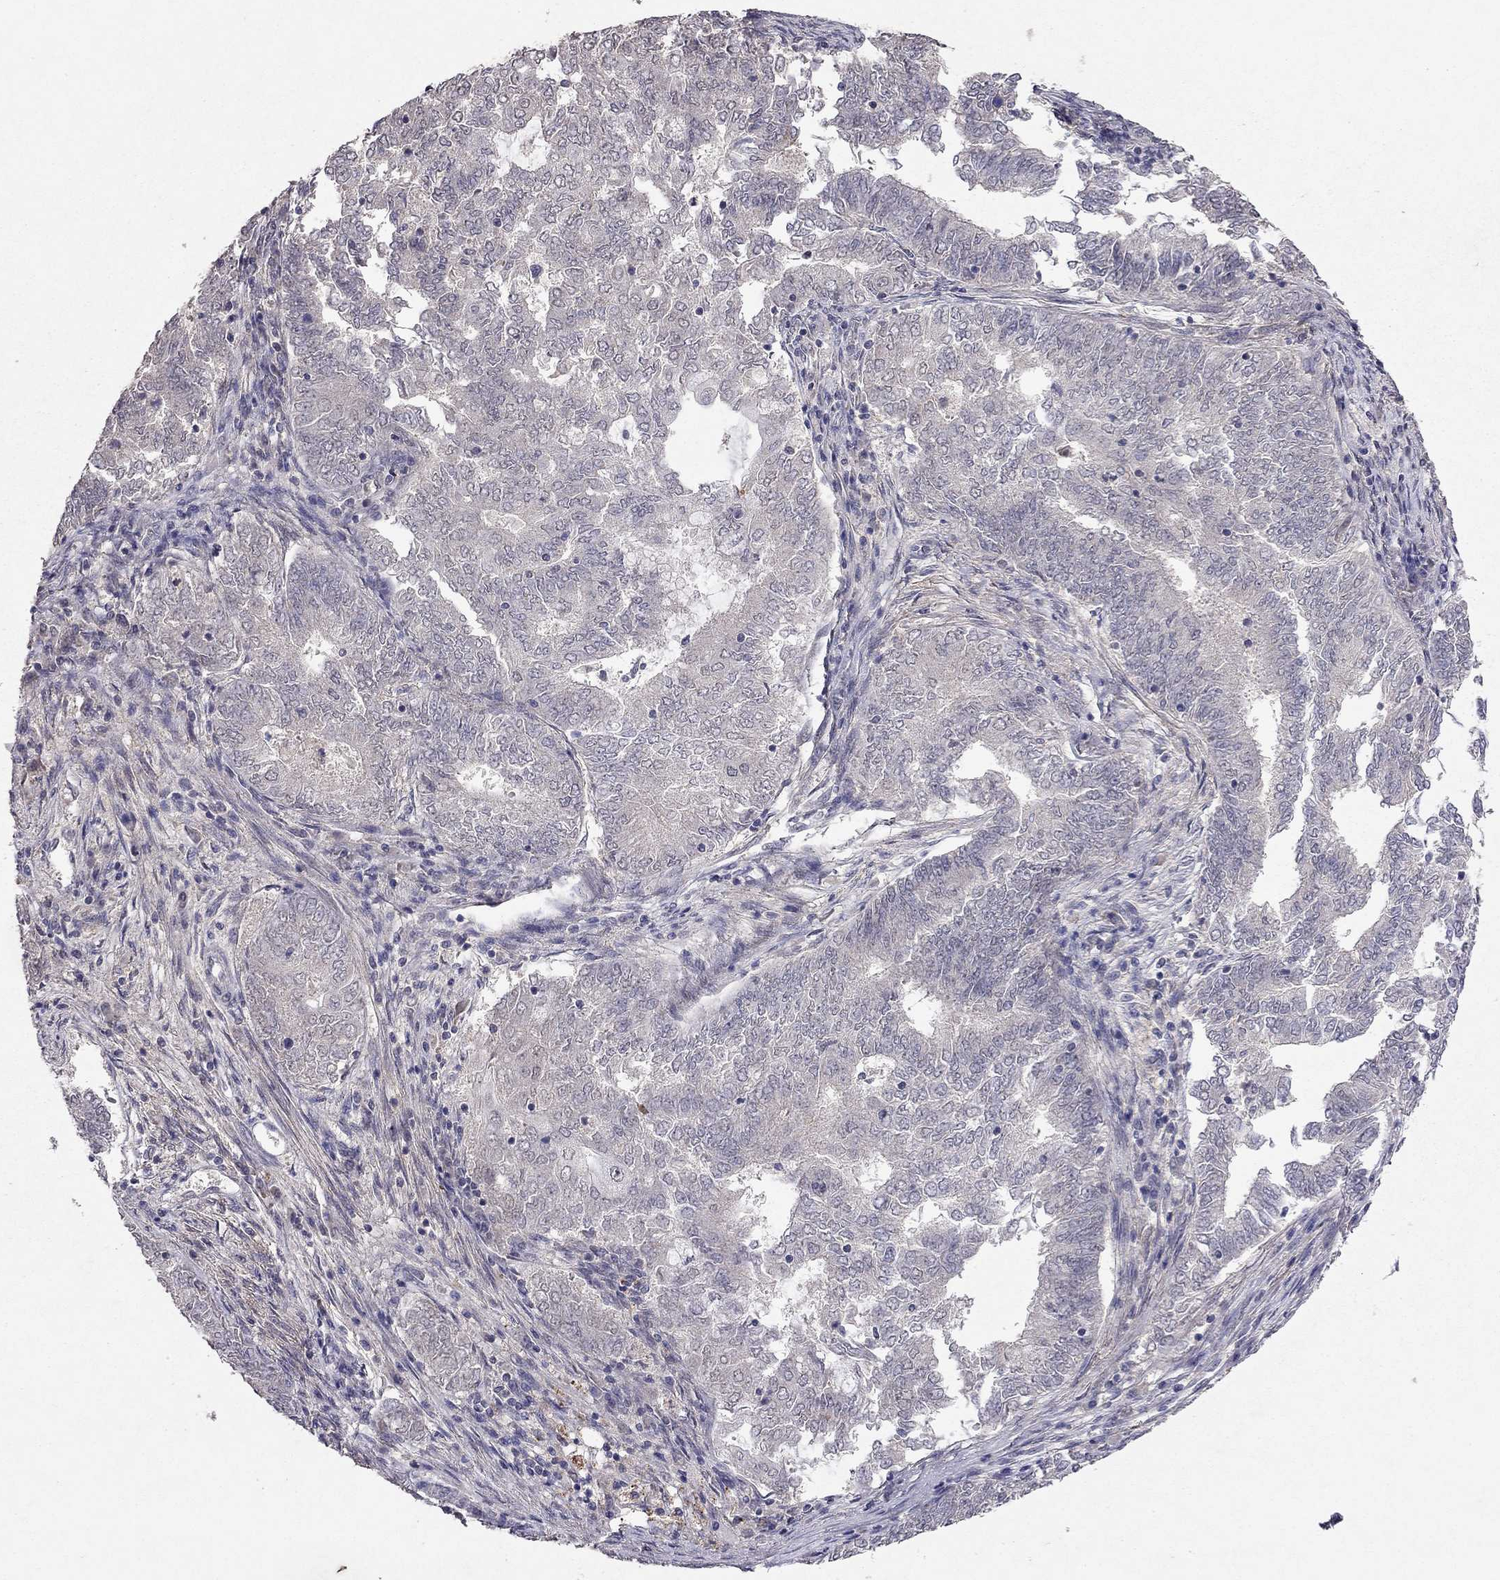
{"staining": {"intensity": "negative", "quantity": "none", "location": "none"}, "tissue": "endometrial cancer", "cell_type": "Tumor cells", "image_type": "cancer", "snomed": [{"axis": "morphology", "description": "Adenocarcinoma, NOS"}, {"axis": "topography", "description": "Endometrium"}], "caption": "Tumor cells are negative for brown protein staining in adenocarcinoma (endometrial).", "gene": "ESR2", "patient": {"sex": "female", "age": 62}}